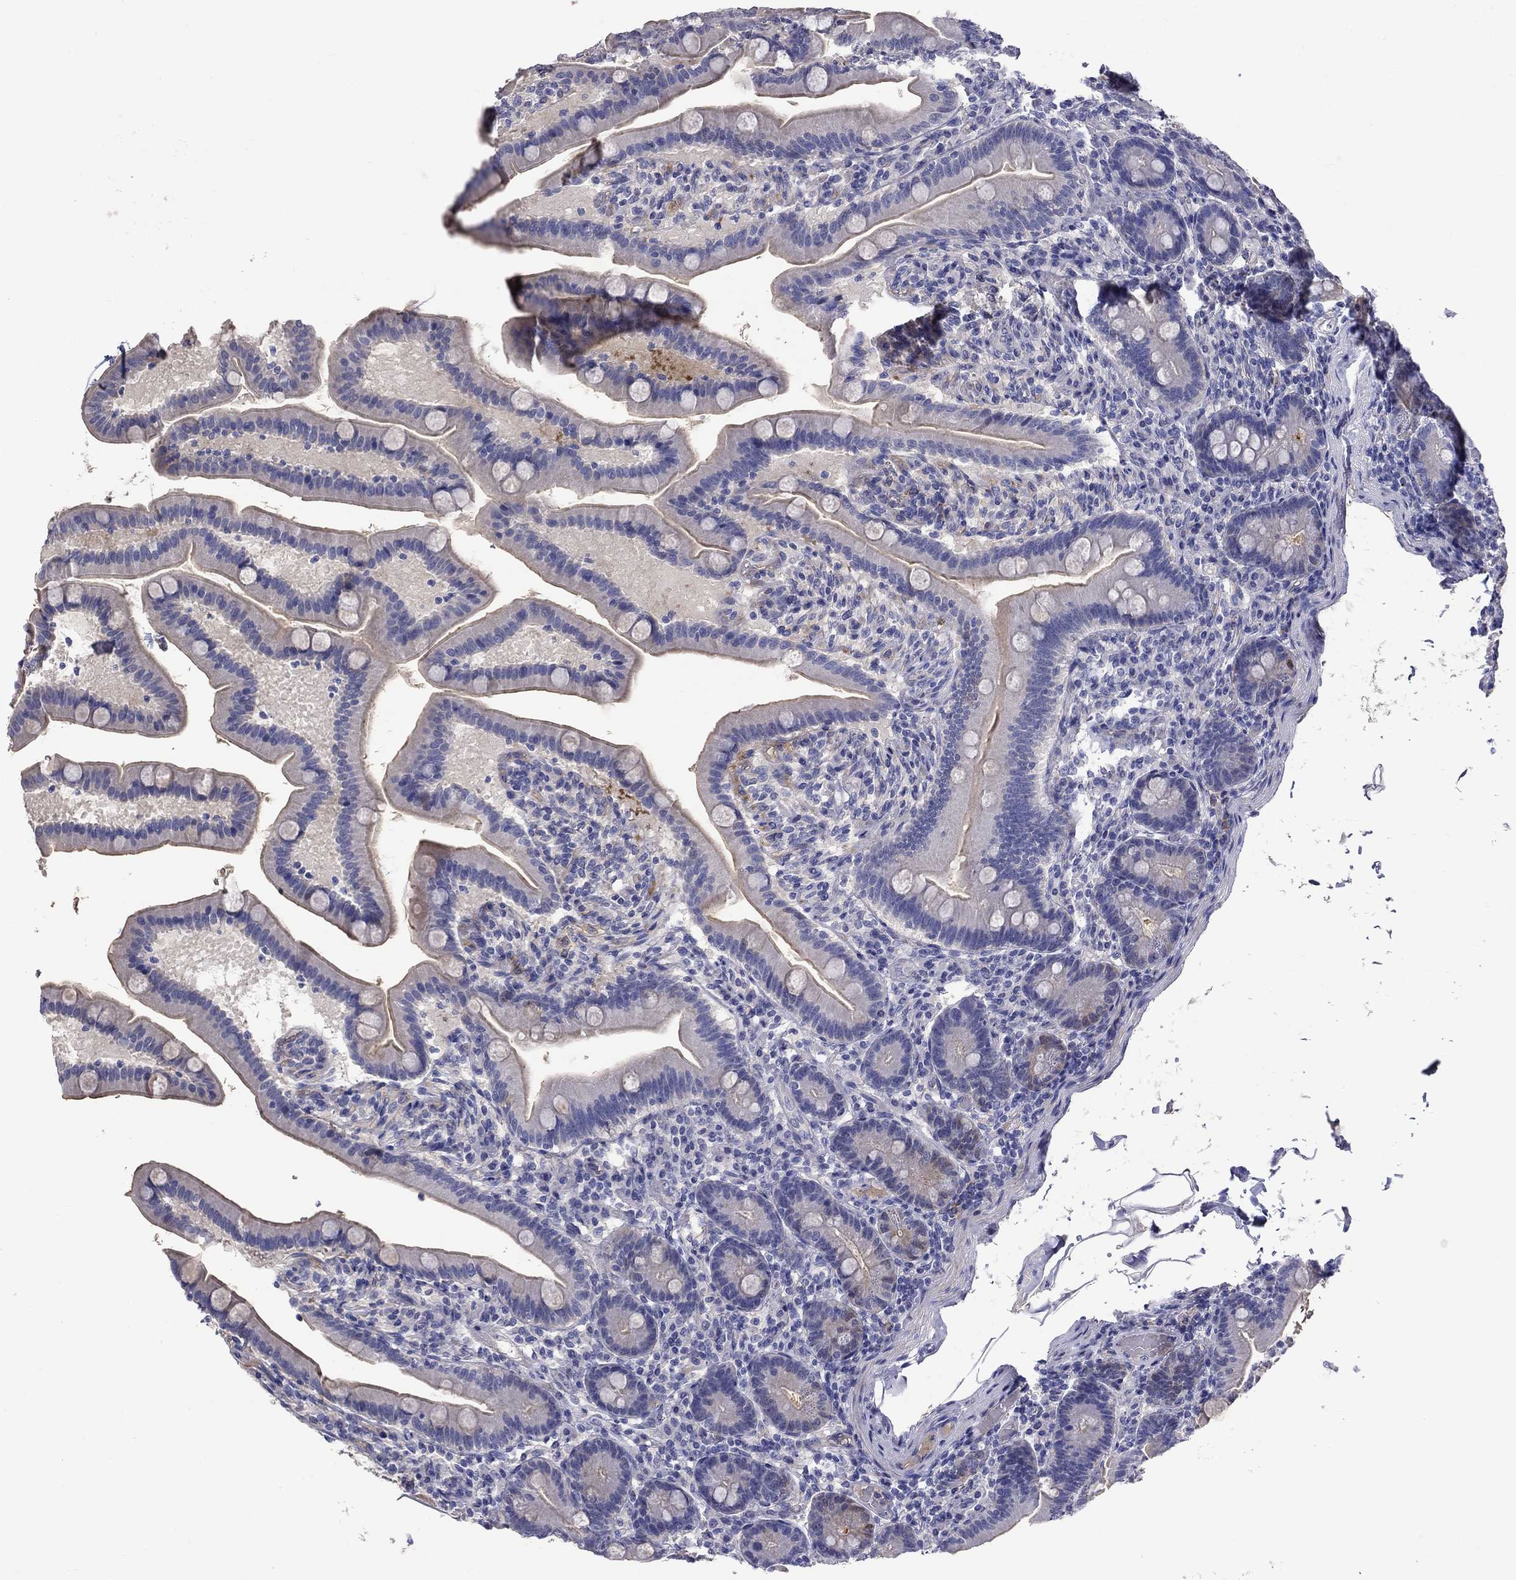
{"staining": {"intensity": "negative", "quantity": "none", "location": "none"}, "tissue": "small intestine", "cell_type": "Glandular cells", "image_type": "normal", "snomed": [{"axis": "morphology", "description": "Normal tissue, NOS"}, {"axis": "topography", "description": "Small intestine"}], "caption": "This is an immunohistochemistry (IHC) image of benign small intestine. There is no staining in glandular cells.", "gene": "CNDP1", "patient": {"sex": "male", "age": 66}}